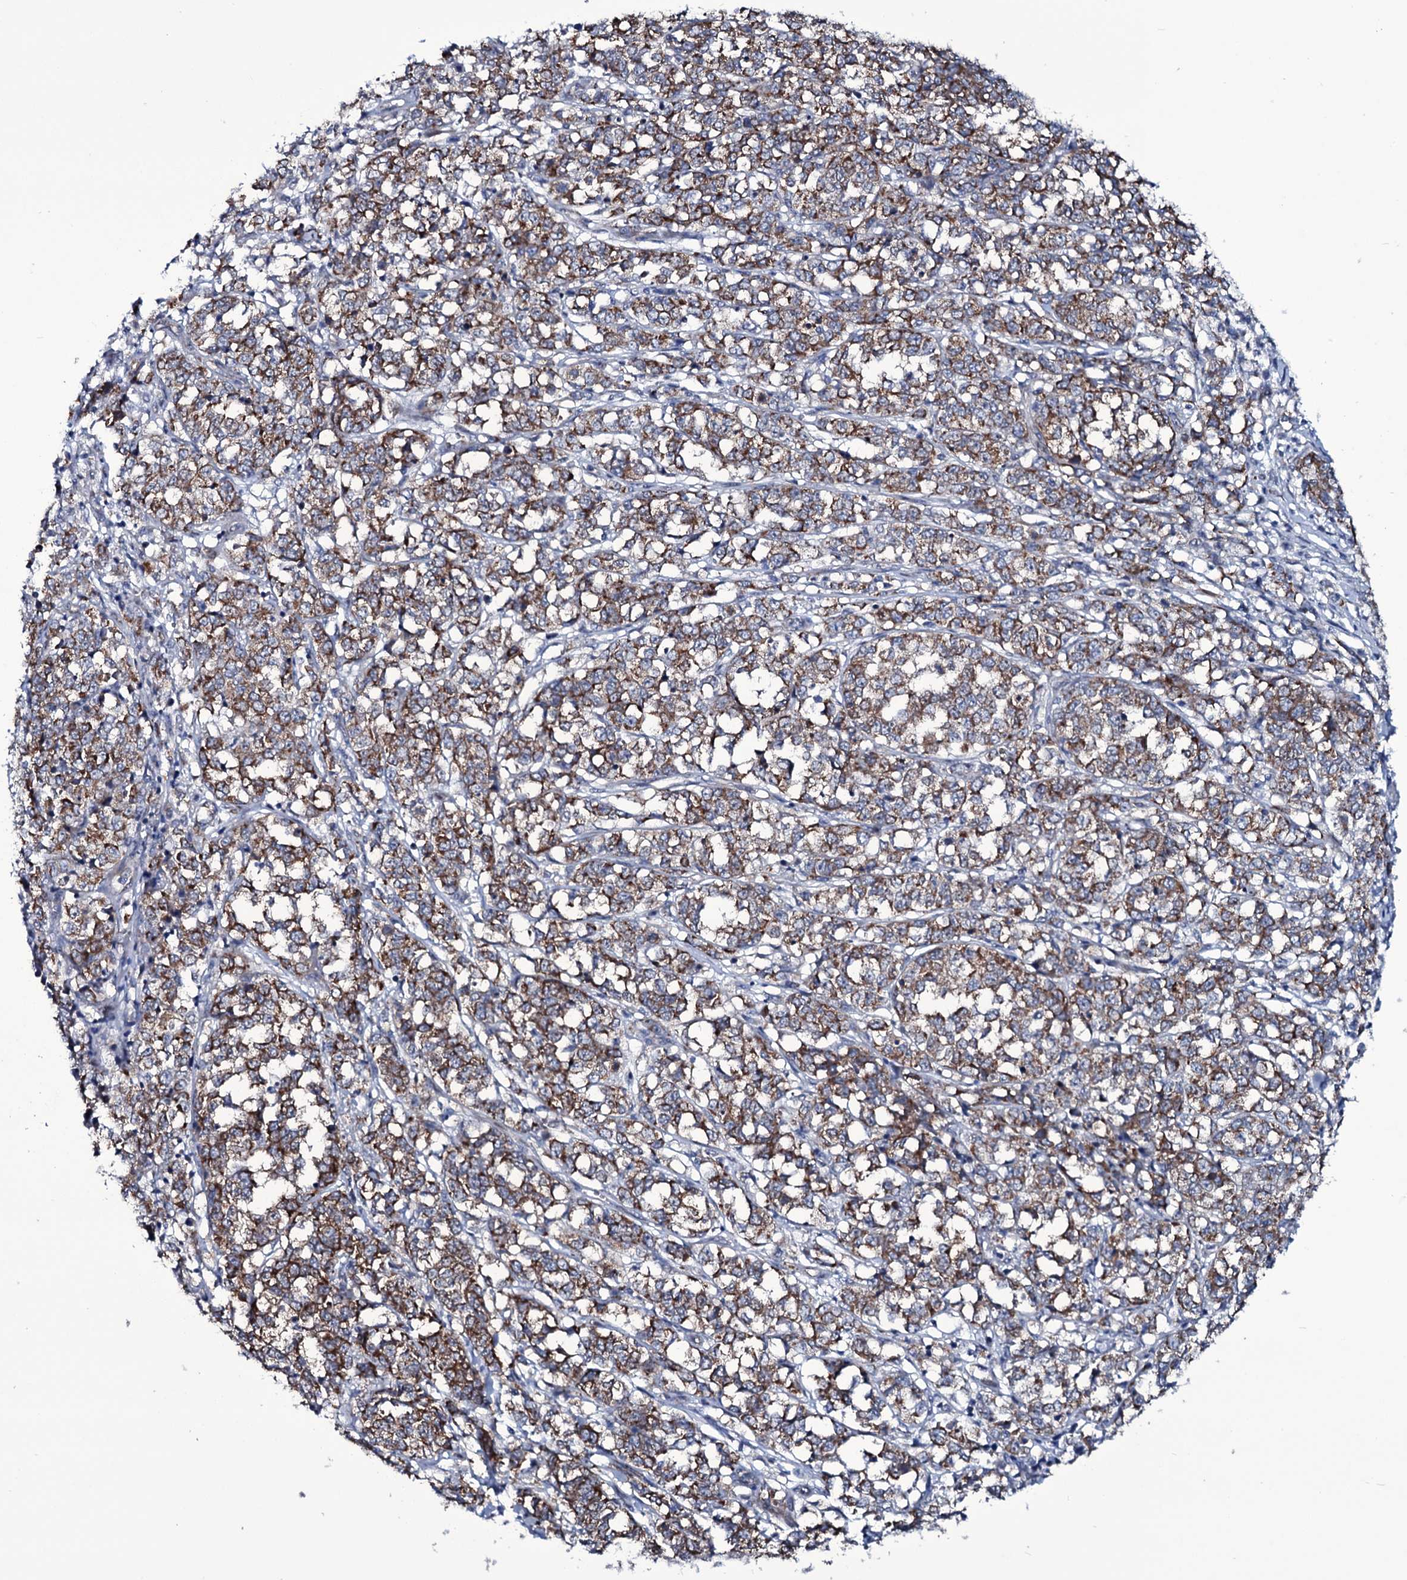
{"staining": {"intensity": "strong", "quantity": ">75%", "location": "cytoplasmic/membranous"}, "tissue": "melanoma", "cell_type": "Tumor cells", "image_type": "cancer", "snomed": [{"axis": "morphology", "description": "Malignant melanoma, NOS"}, {"axis": "topography", "description": "Skin"}], "caption": "Immunohistochemistry (IHC) staining of malignant melanoma, which shows high levels of strong cytoplasmic/membranous expression in about >75% of tumor cells indicating strong cytoplasmic/membranous protein expression. The staining was performed using DAB (brown) for protein detection and nuclei were counterstained in hematoxylin (blue).", "gene": "WIPF3", "patient": {"sex": "female", "age": 72}}